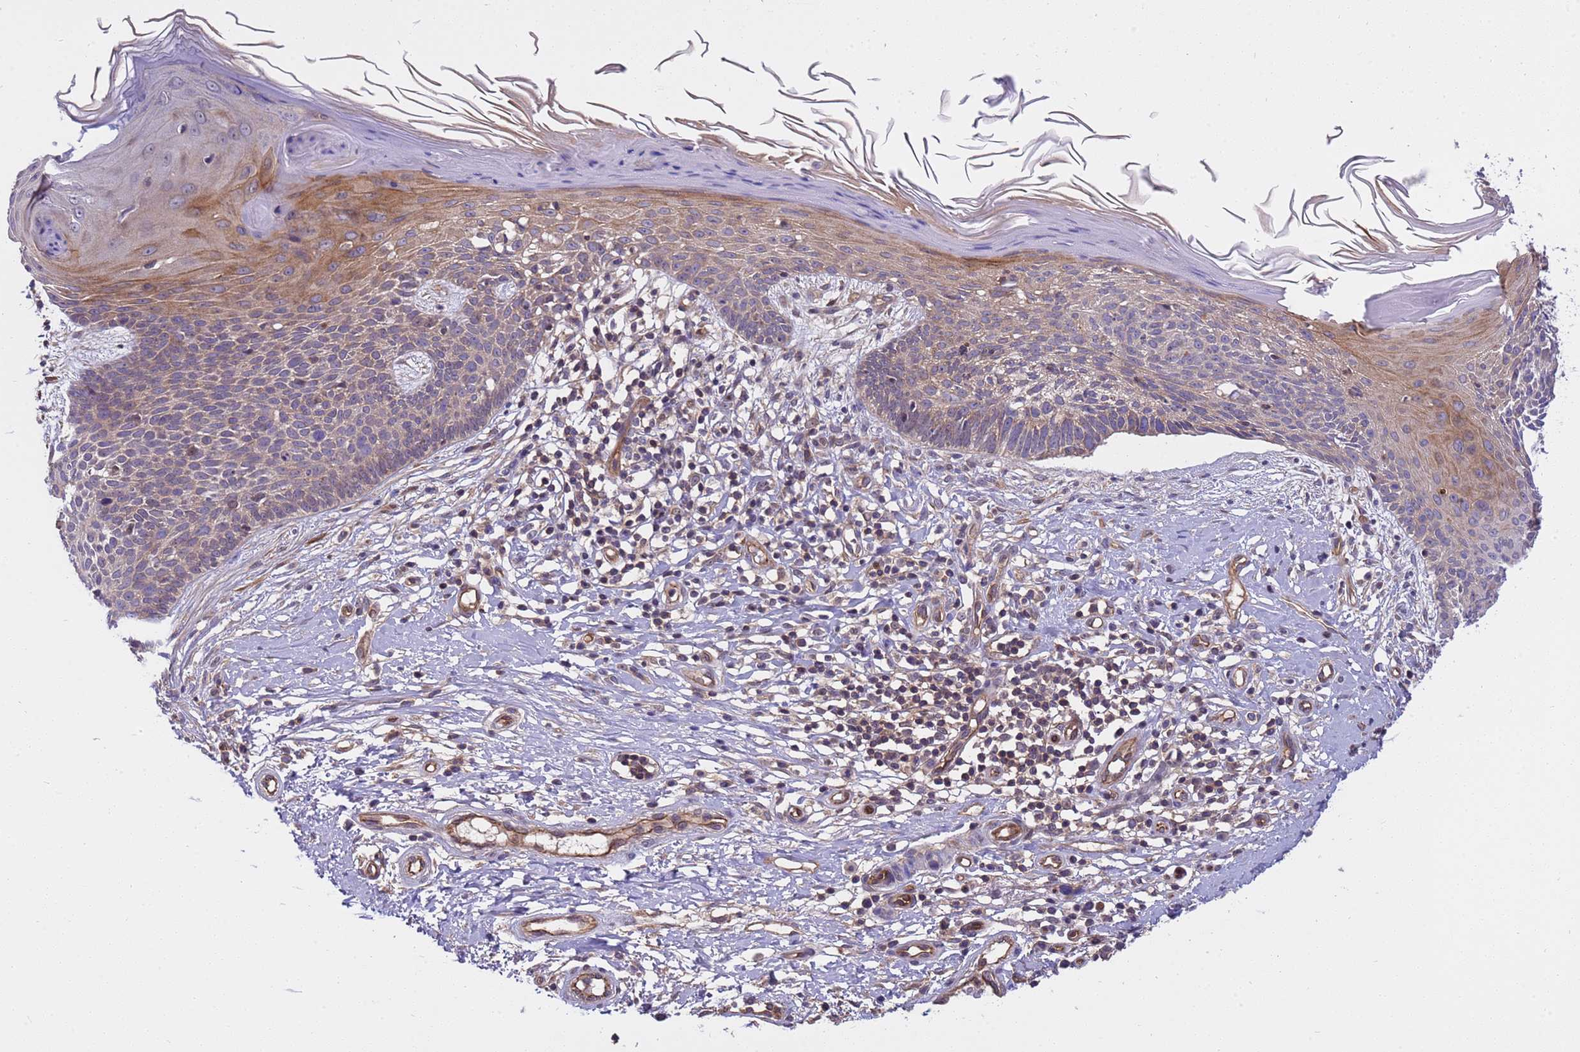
{"staining": {"intensity": "weak", "quantity": "<25%", "location": "cytoplasmic/membranous"}, "tissue": "skin cancer", "cell_type": "Tumor cells", "image_type": "cancer", "snomed": [{"axis": "morphology", "description": "Basal cell carcinoma"}, {"axis": "topography", "description": "Skin"}], "caption": "Immunohistochemistry image of skin cancer (basal cell carcinoma) stained for a protein (brown), which exhibits no positivity in tumor cells.", "gene": "SMCO3", "patient": {"sex": "male", "age": 78}}